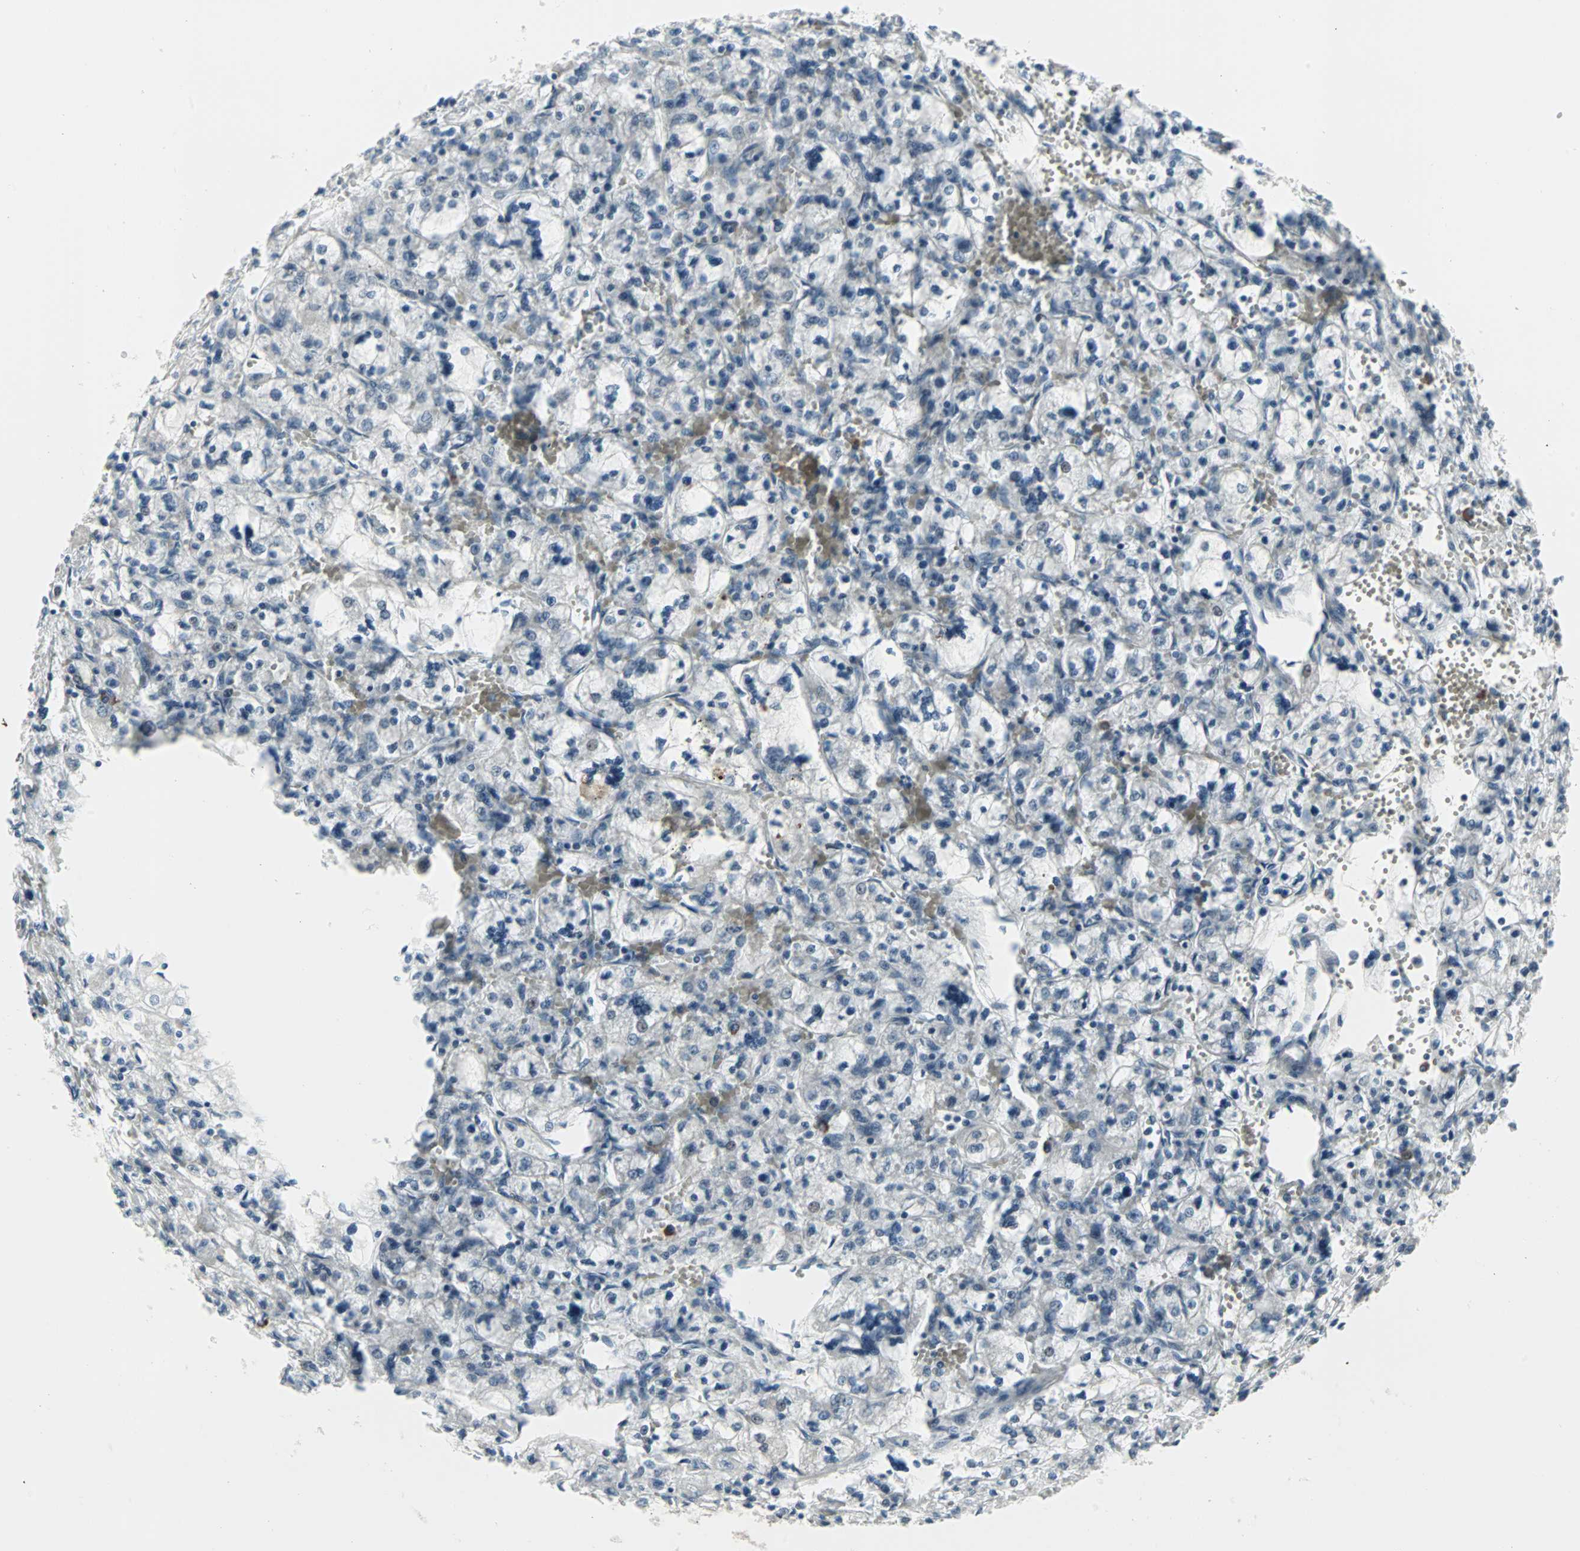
{"staining": {"intensity": "negative", "quantity": "none", "location": "none"}, "tissue": "renal cancer", "cell_type": "Tumor cells", "image_type": "cancer", "snomed": [{"axis": "morphology", "description": "Adenocarcinoma, NOS"}, {"axis": "topography", "description": "Kidney"}], "caption": "Immunohistochemistry (IHC) micrograph of renal cancer stained for a protein (brown), which reveals no positivity in tumor cells.", "gene": "ZSCAN32", "patient": {"sex": "female", "age": 83}}